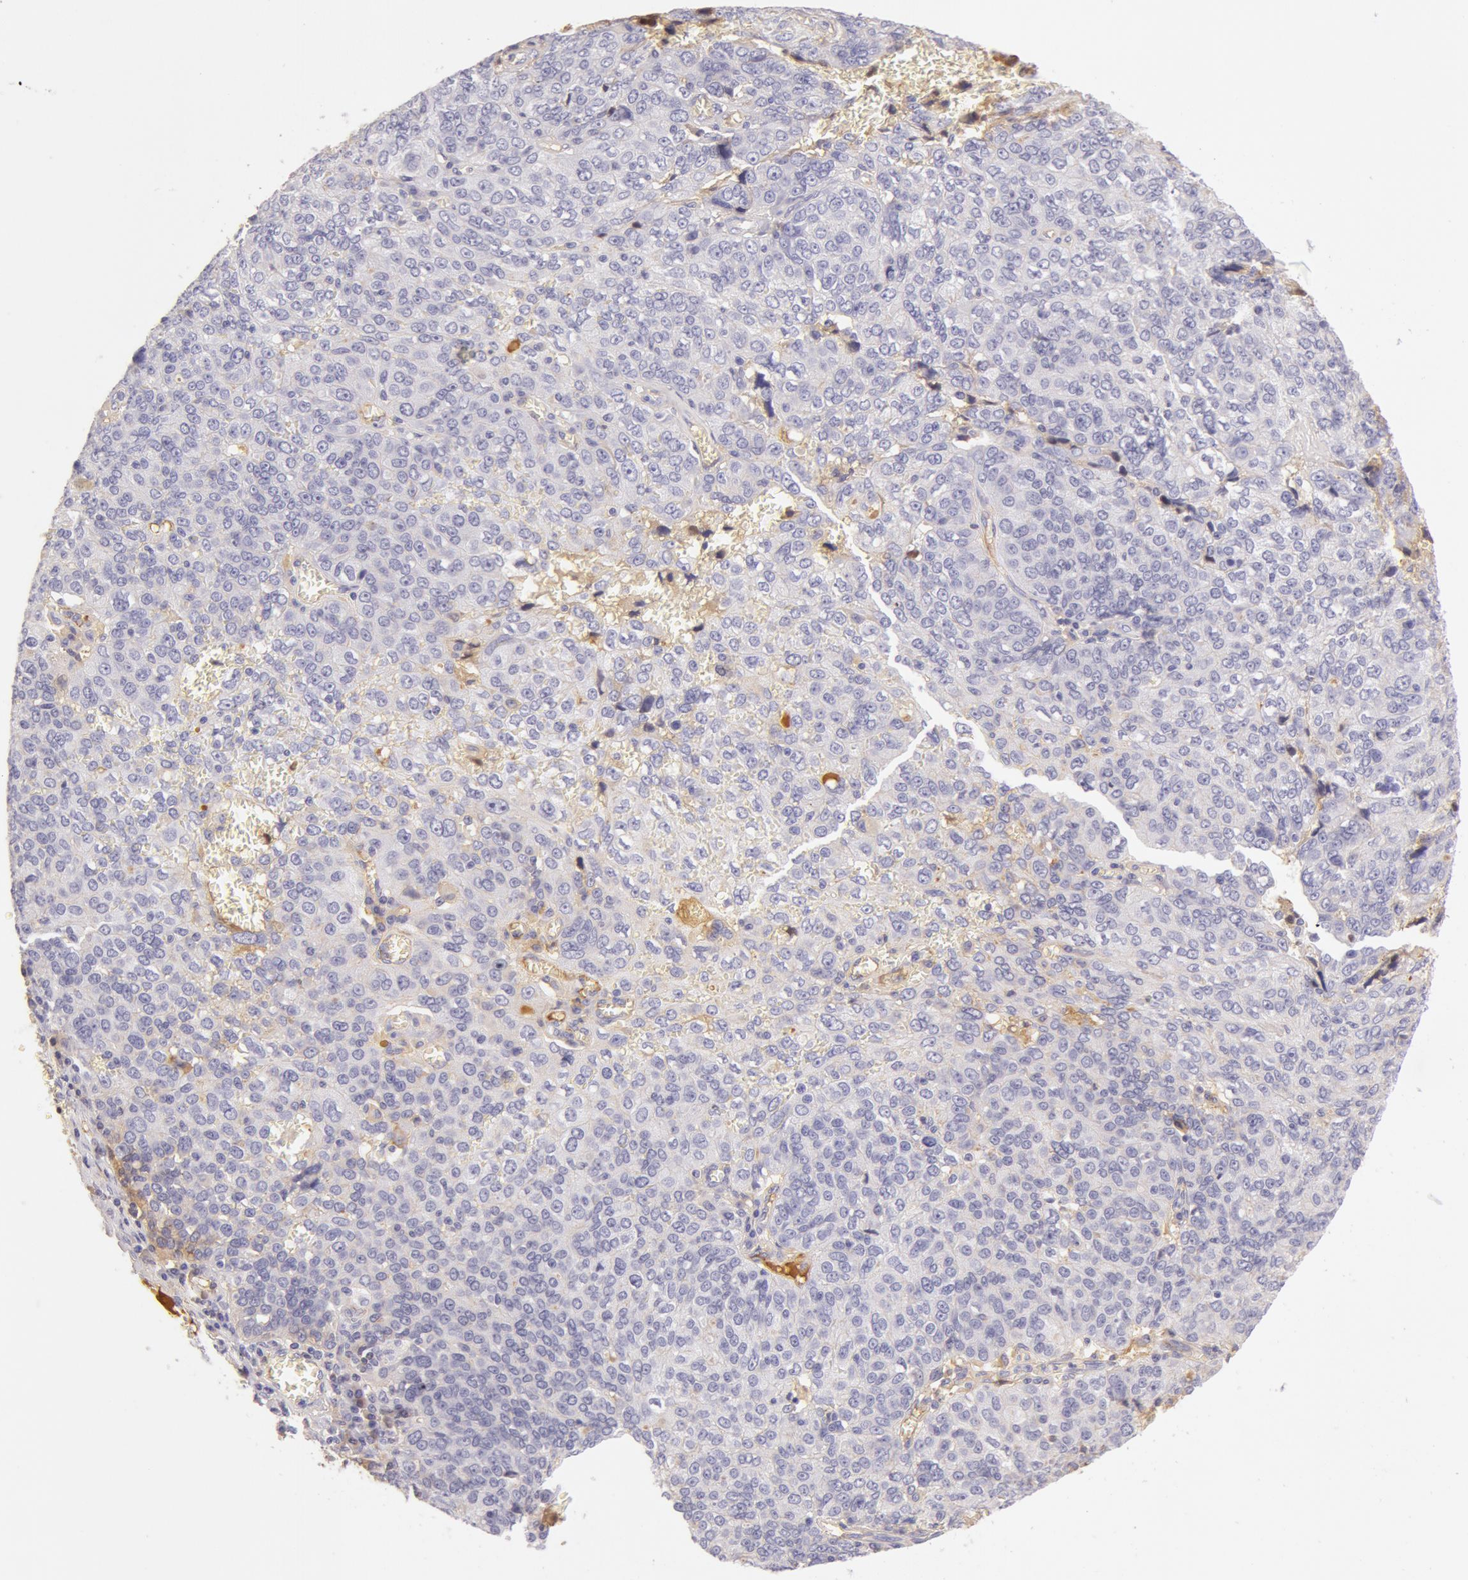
{"staining": {"intensity": "negative", "quantity": "none", "location": "none"}, "tissue": "ovarian cancer", "cell_type": "Tumor cells", "image_type": "cancer", "snomed": [{"axis": "morphology", "description": "Carcinoma, endometroid"}, {"axis": "topography", "description": "Ovary"}], "caption": "Endometroid carcinoma (ovarian) was stained to show a protein in brown. There is no significant staining in tumor cells. (Stains: DAB IHC with hematoxylin counter stain, Microscopy: brightfield microscopy at high magnification).", "gene": "AHSG", "patient": {"sex": "female", "age": 75}}